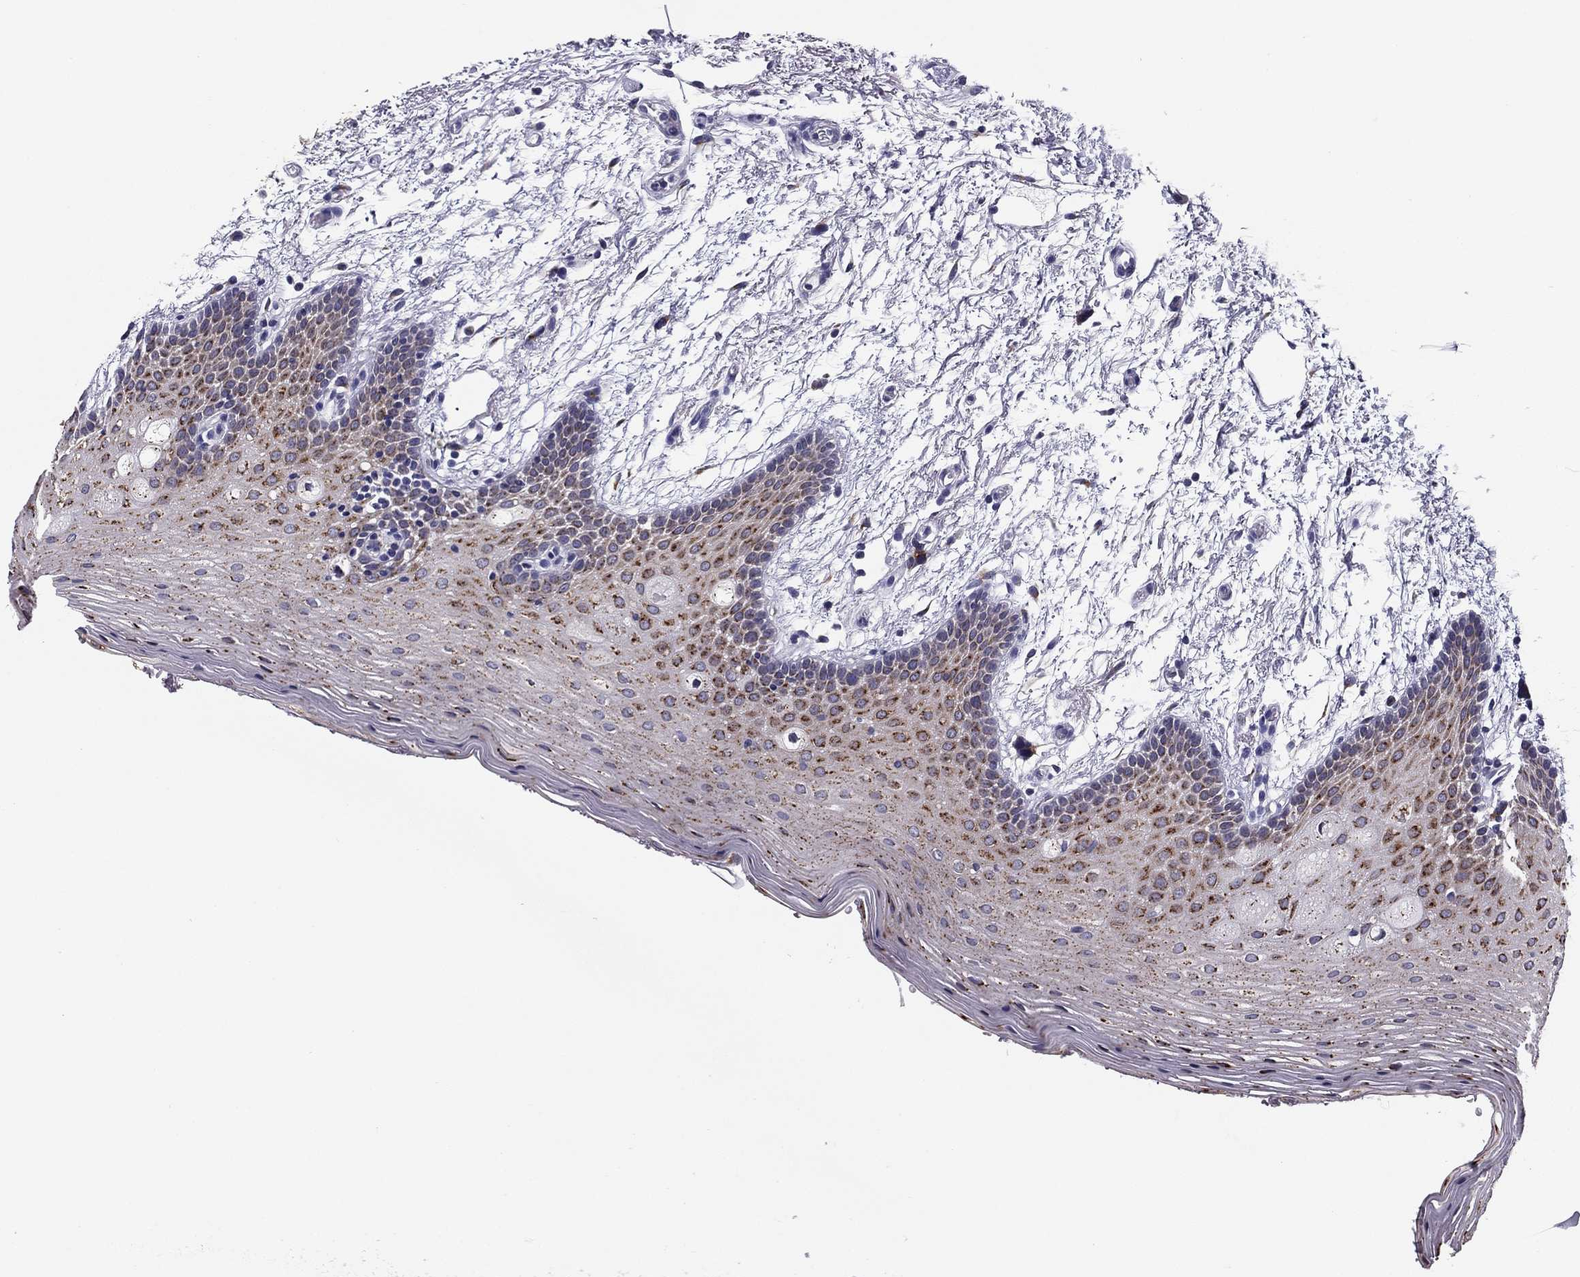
{"staining": {"intensity": "strong", "quantity": "25%-75%", "location": "cytoplasmic/membranous"}, "tissue": "oral mucosa", "cell_type": "Squamous epithelial cells", "image_type": "normal", "snomed": [{"axis": "morphology", "description": "Normal tissue, NOS"}, {"axis": "topography", "description": "Oral tissue"}, {"axis": "topography", "description": "Tounge, NOS"}], "caption": "High-magnification brightfield microscopy of normal oral mucosa stained with DAB (brown) and counterstained with hematoxylin (blue). squamous epithelial cells exhibit strong cytoplasmic/membranous staining is appreciated in about25%-75% of cells. (DAB = brown stain, brightfield microscopy at high magnification).", "gene": "TMED3", "patient": {"sex": "female", "age": 86}}